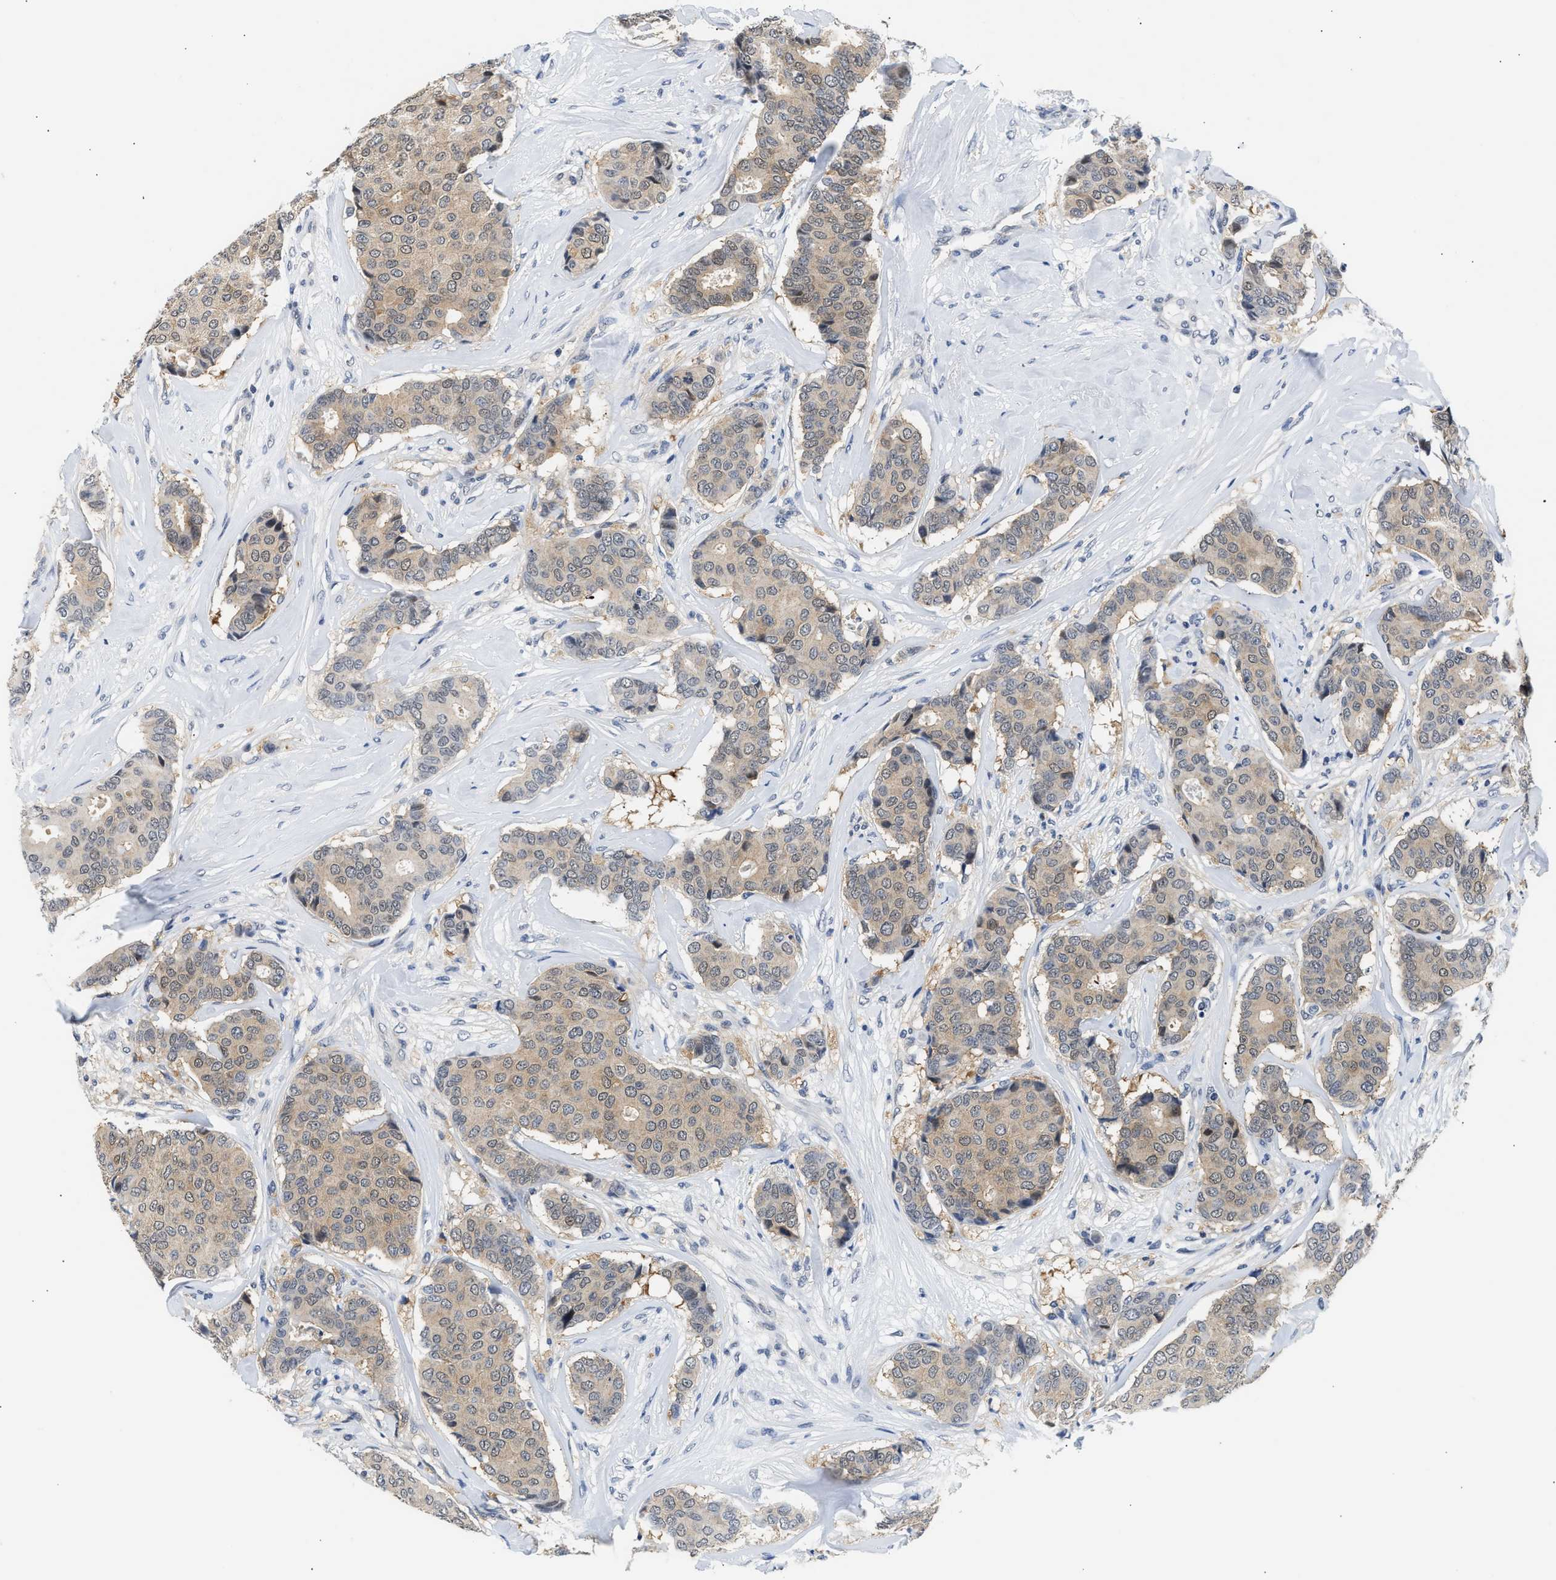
{"staining": {"intensity": "weak", "quantity": "25%-75%", "location": "cytoplasmic/membranous"}, "tissue": "breast cancer", "cell_type": "Tumor cells", "image_type": "cancer", "snomed": [{"axis": "morphology", "description": "Duct carcinoma"}, {"axis": "topography", "description": "Breast"}], "caption": "A low amount of weak cytoplasmic/membranous expression is seen in about 25%-75% of tumor cells in intraductal carcinoma (breast) tissue.", "gene": "PPM1L", "patient": {"sex": "female", "age": 75}}